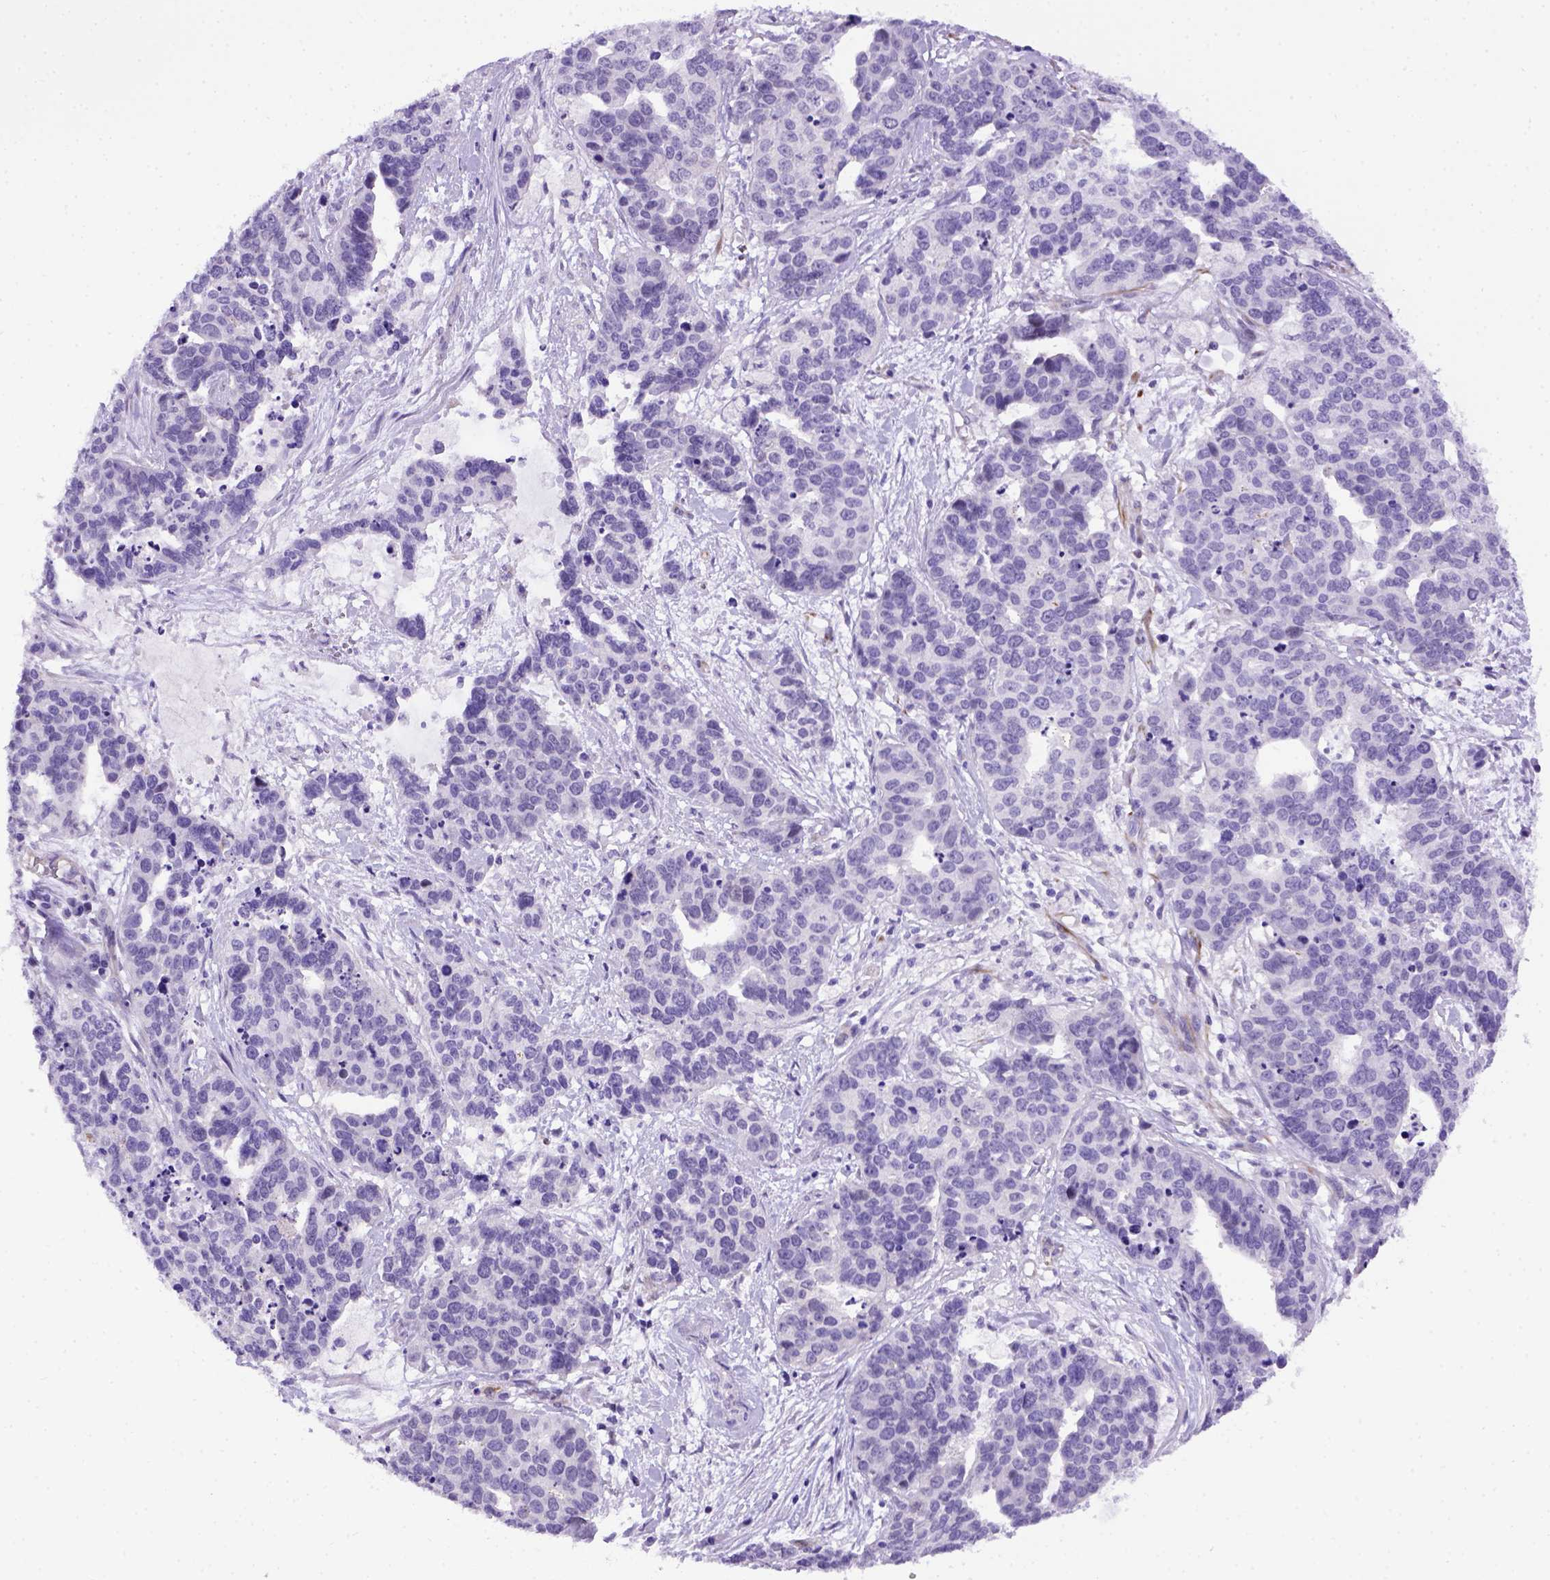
{"staining": {"intensity": "negative", "quantity": "none", "location": "none"}, "tissue": "ovarian cancer", "cell_type": "Tumor cells", "image_type": "cancer", "snomed": [{"axis": "morphology", "description": "Carcinoma, endometroid"}, {"axis": "topography", "description": "Ovary"}], "caption": "Immunohistochemical staining of ovarian cancer demonstrates no significant positivity in tumor cells. (DAB (3,3'-diaminobenzidine) immunohistochemistry (IHC) visualized using brightfield microscopy, high magnification).", "gene": "ADAM12", "patient": {"sex": "female", "age": 65}}